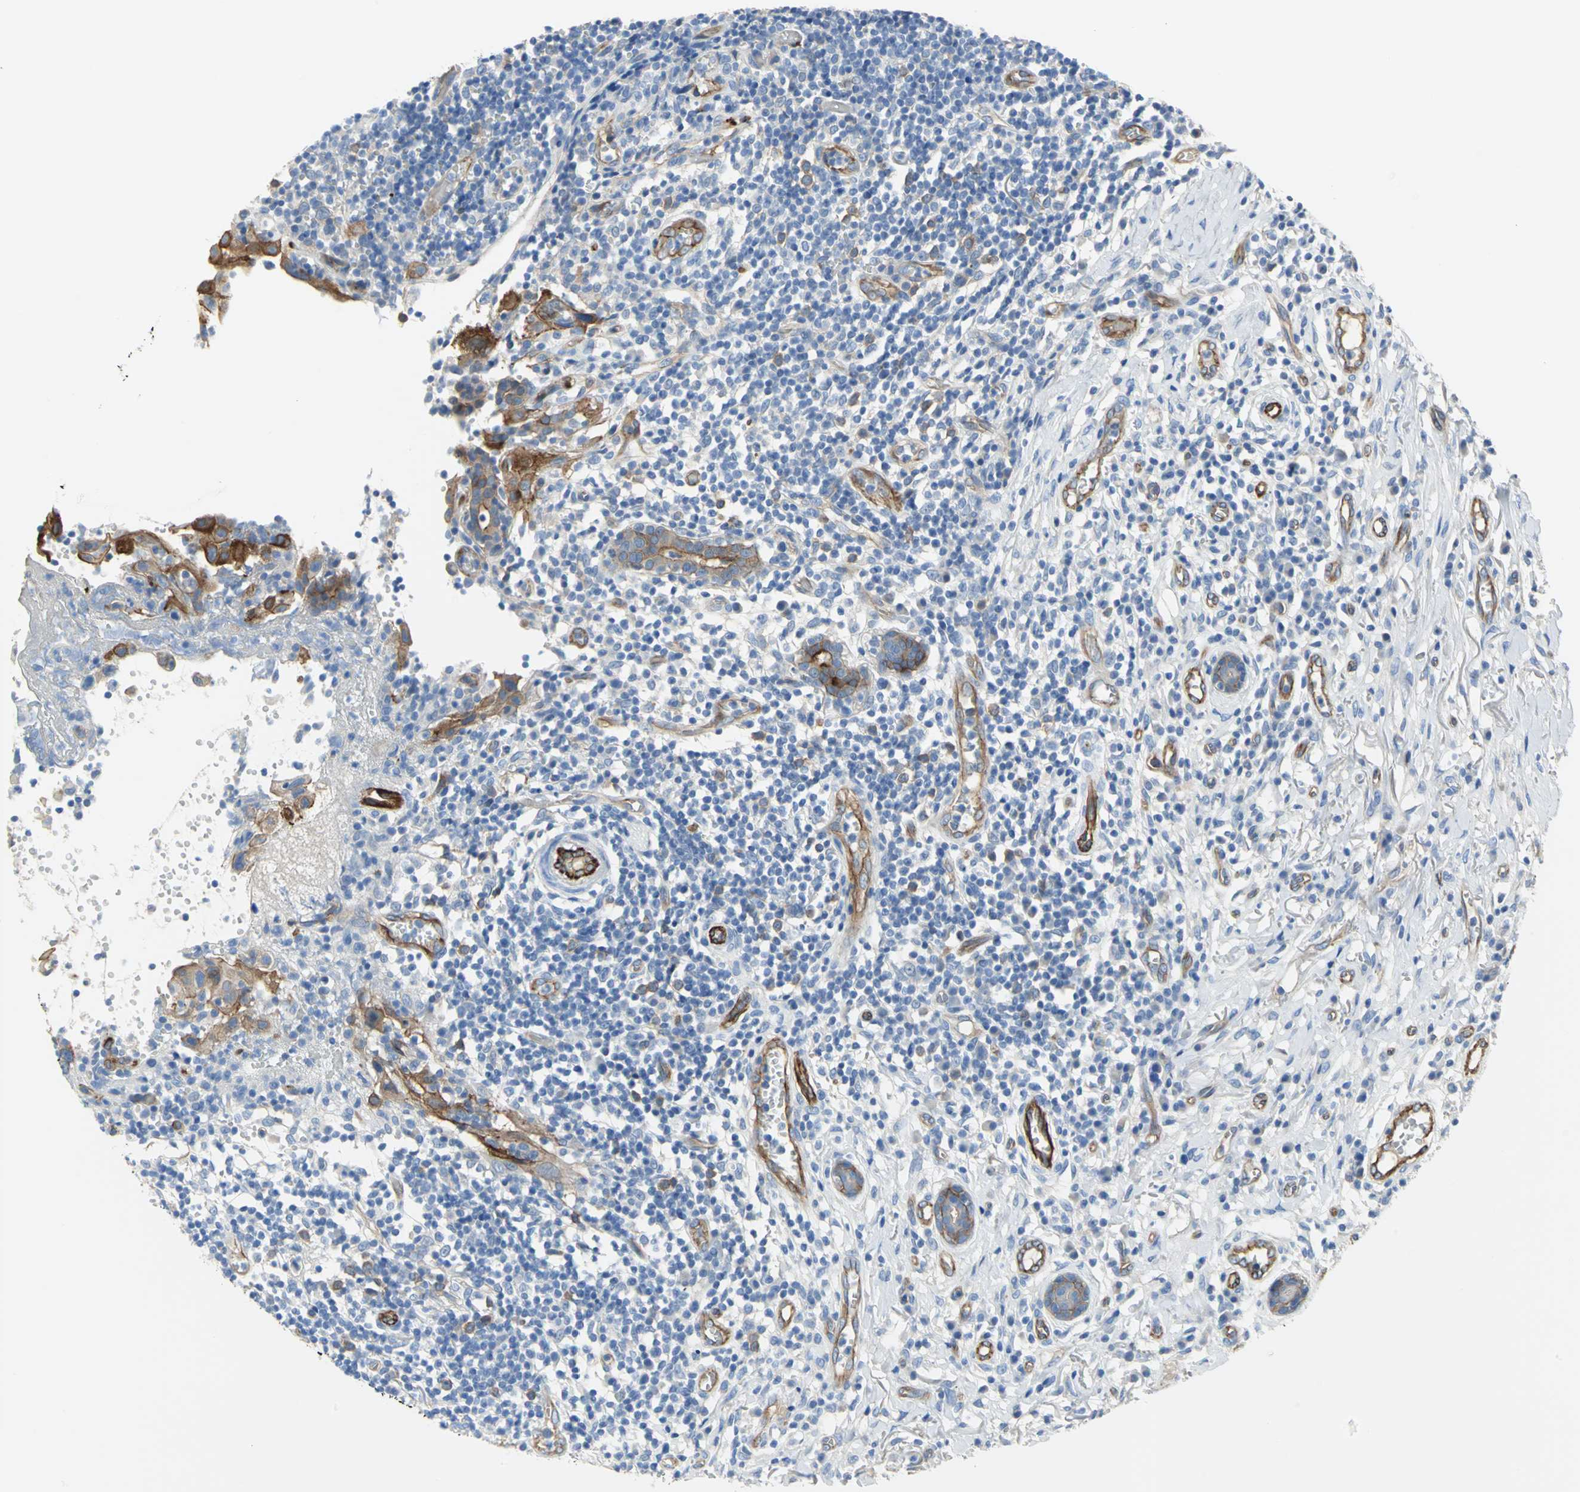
{"staining": {"intensity": "strong", "quantity": ">75%", "location": "cytoplasmic/membranous"}, "tissue": "thyroid cancer", "cell_type": "Tumor cells", "image_type": "cancer", "snomed": [{"axis": "morphology", "description": "Carcinoma, NOS"}, {"axis": "topography", "description": "Thyroid gland"}], "caption": "Thyroid cancer stained with a brown dye displays strong cytoplasmic/membranous positive expression in about >75% of tumor cells.", "gene": "FLNB", "patient": {"sex": "female", "age": 77}}